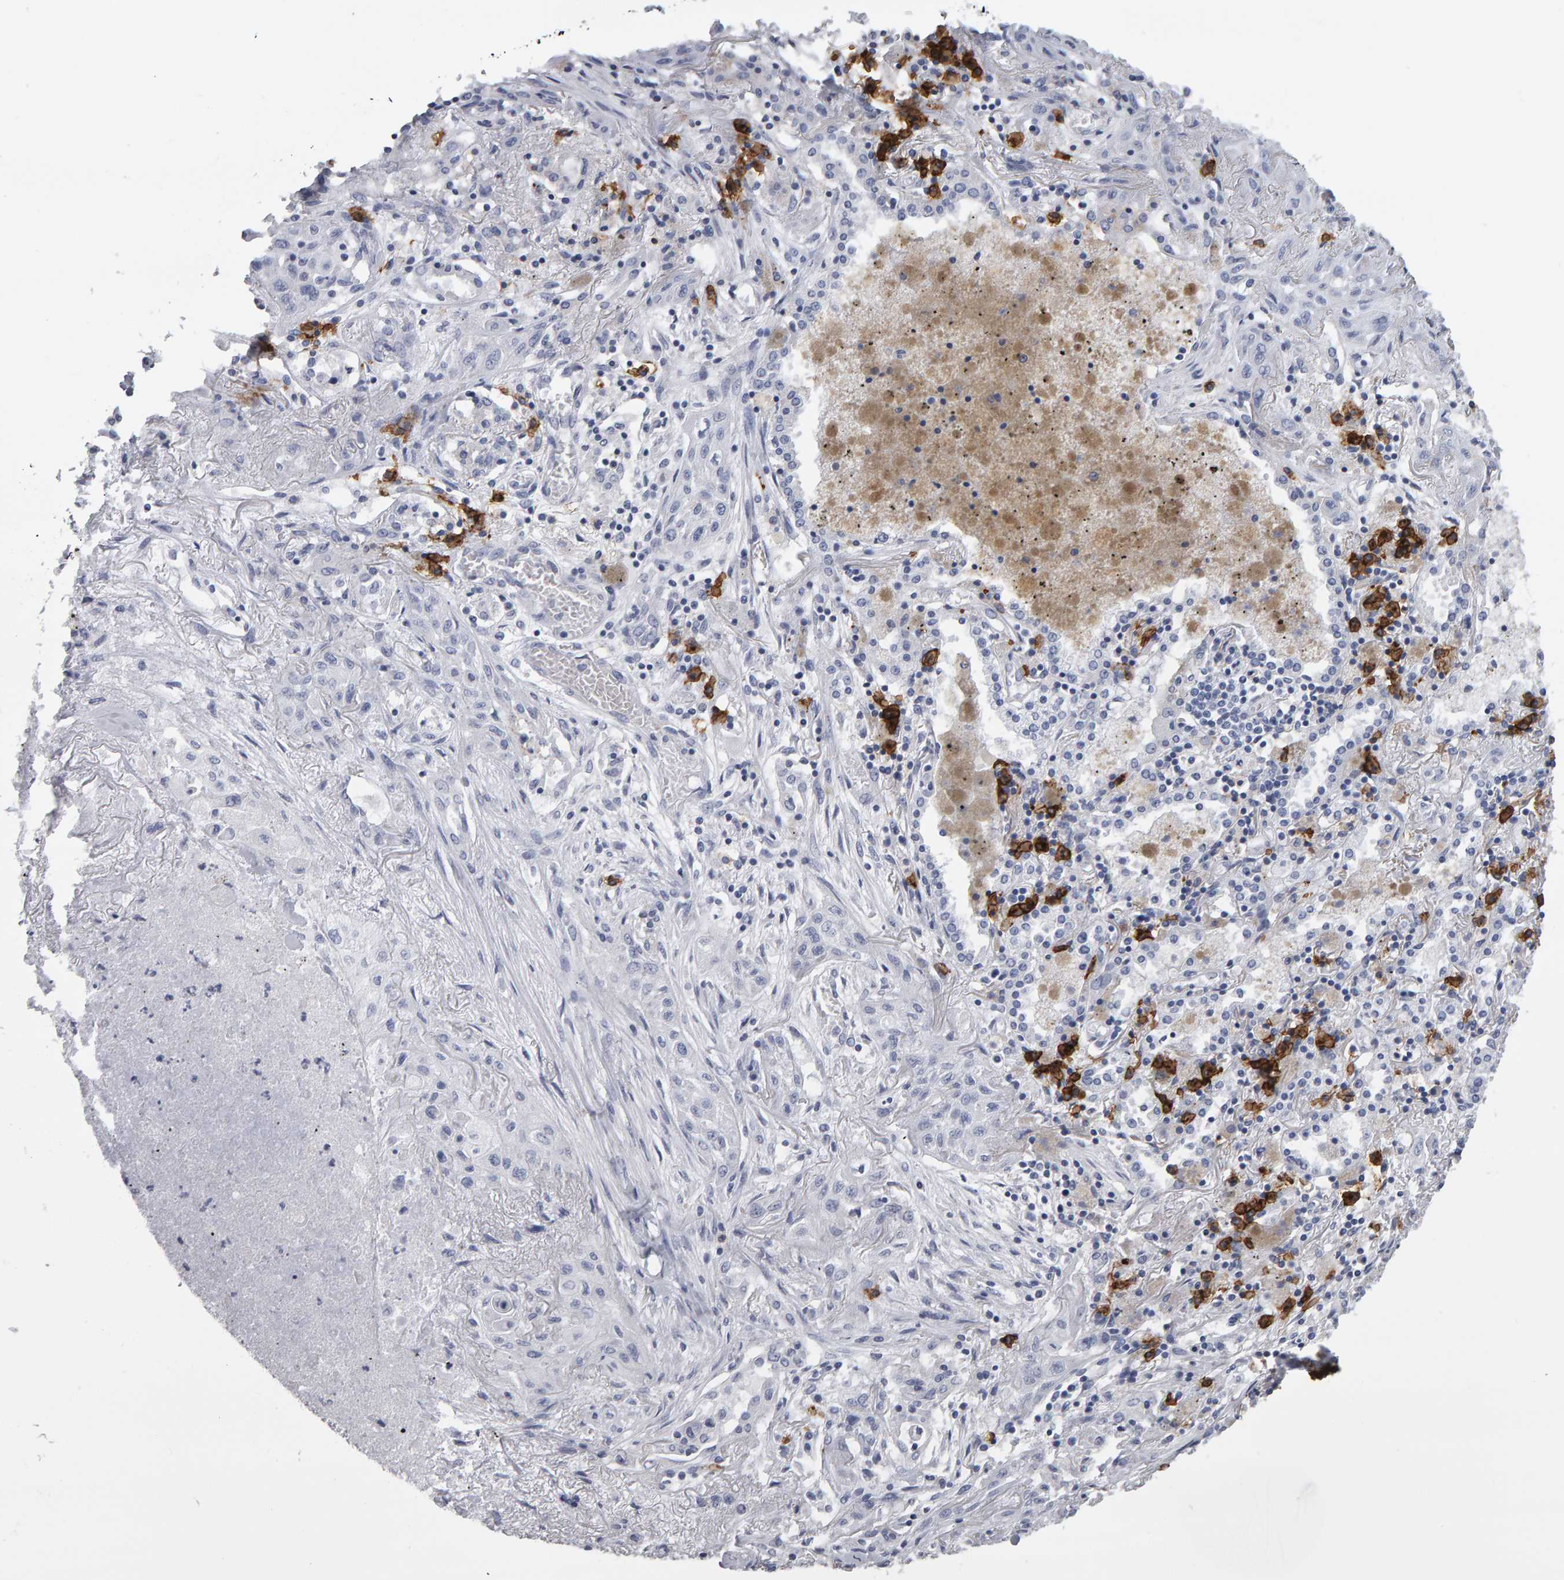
{"staining": {"intensity": "negative", "quantity": "none", "location": "none"}, "tissue": "lung cancer", "cell_type": "Tumor cells", "image_type": "cancer", "snomed": [{"axis": "morphology", "description": "Squamous cell carcinoma, NOS"}, {"axis": "topography", "description": "Lung"}], "caption": "Immunohistochemical staining of lung cancer reveals no significant staining in tumor cells. The staining is performed using DAB brown chromogen with nuclei counter-stained in using hematoxylin.", "gene": "CD38", "patient": {"sex": "female", "age": 47}}